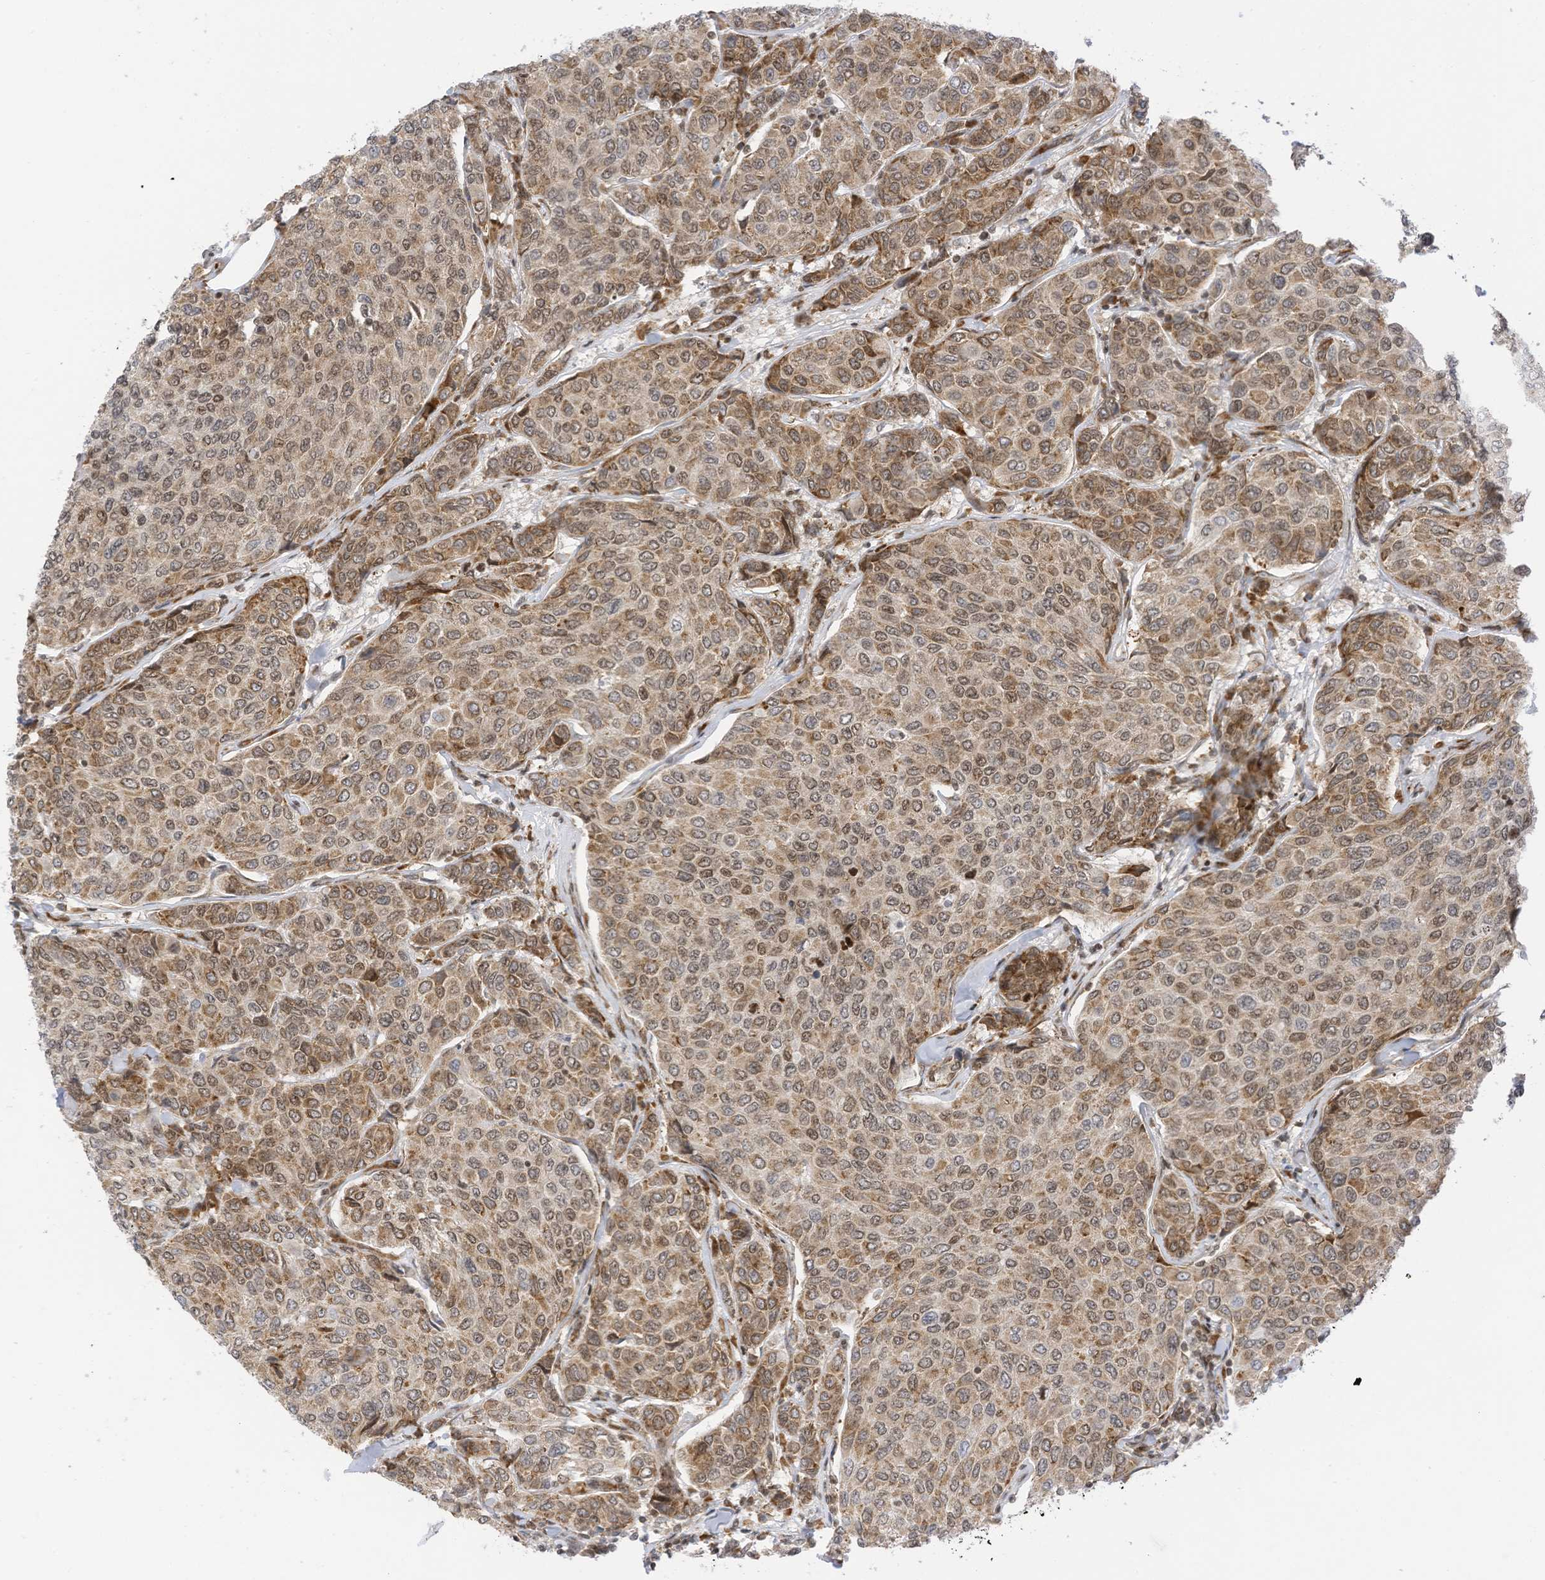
{"staining": {"intensity": "moderate", "quantity": ">75%", "location": "cytoplasmic/membranous"}, "tissue": "breast cancer", "cell_type": "Tumor cells", "image_type": "cancer", "snomed": [{"axis": "morphology", "description": "Duct carcinoma"}, {"axis": "topography", "description": "Breast"}], "caption": "There is medium levels of moderate cytoplasmic/membranous staining in tumor cells of intraductal carcinoma (breast), as demonstrated by immunohistochemical staining (brown color).", "gene": "EDF1", "patient": {"sex": "female", "age": 55}}